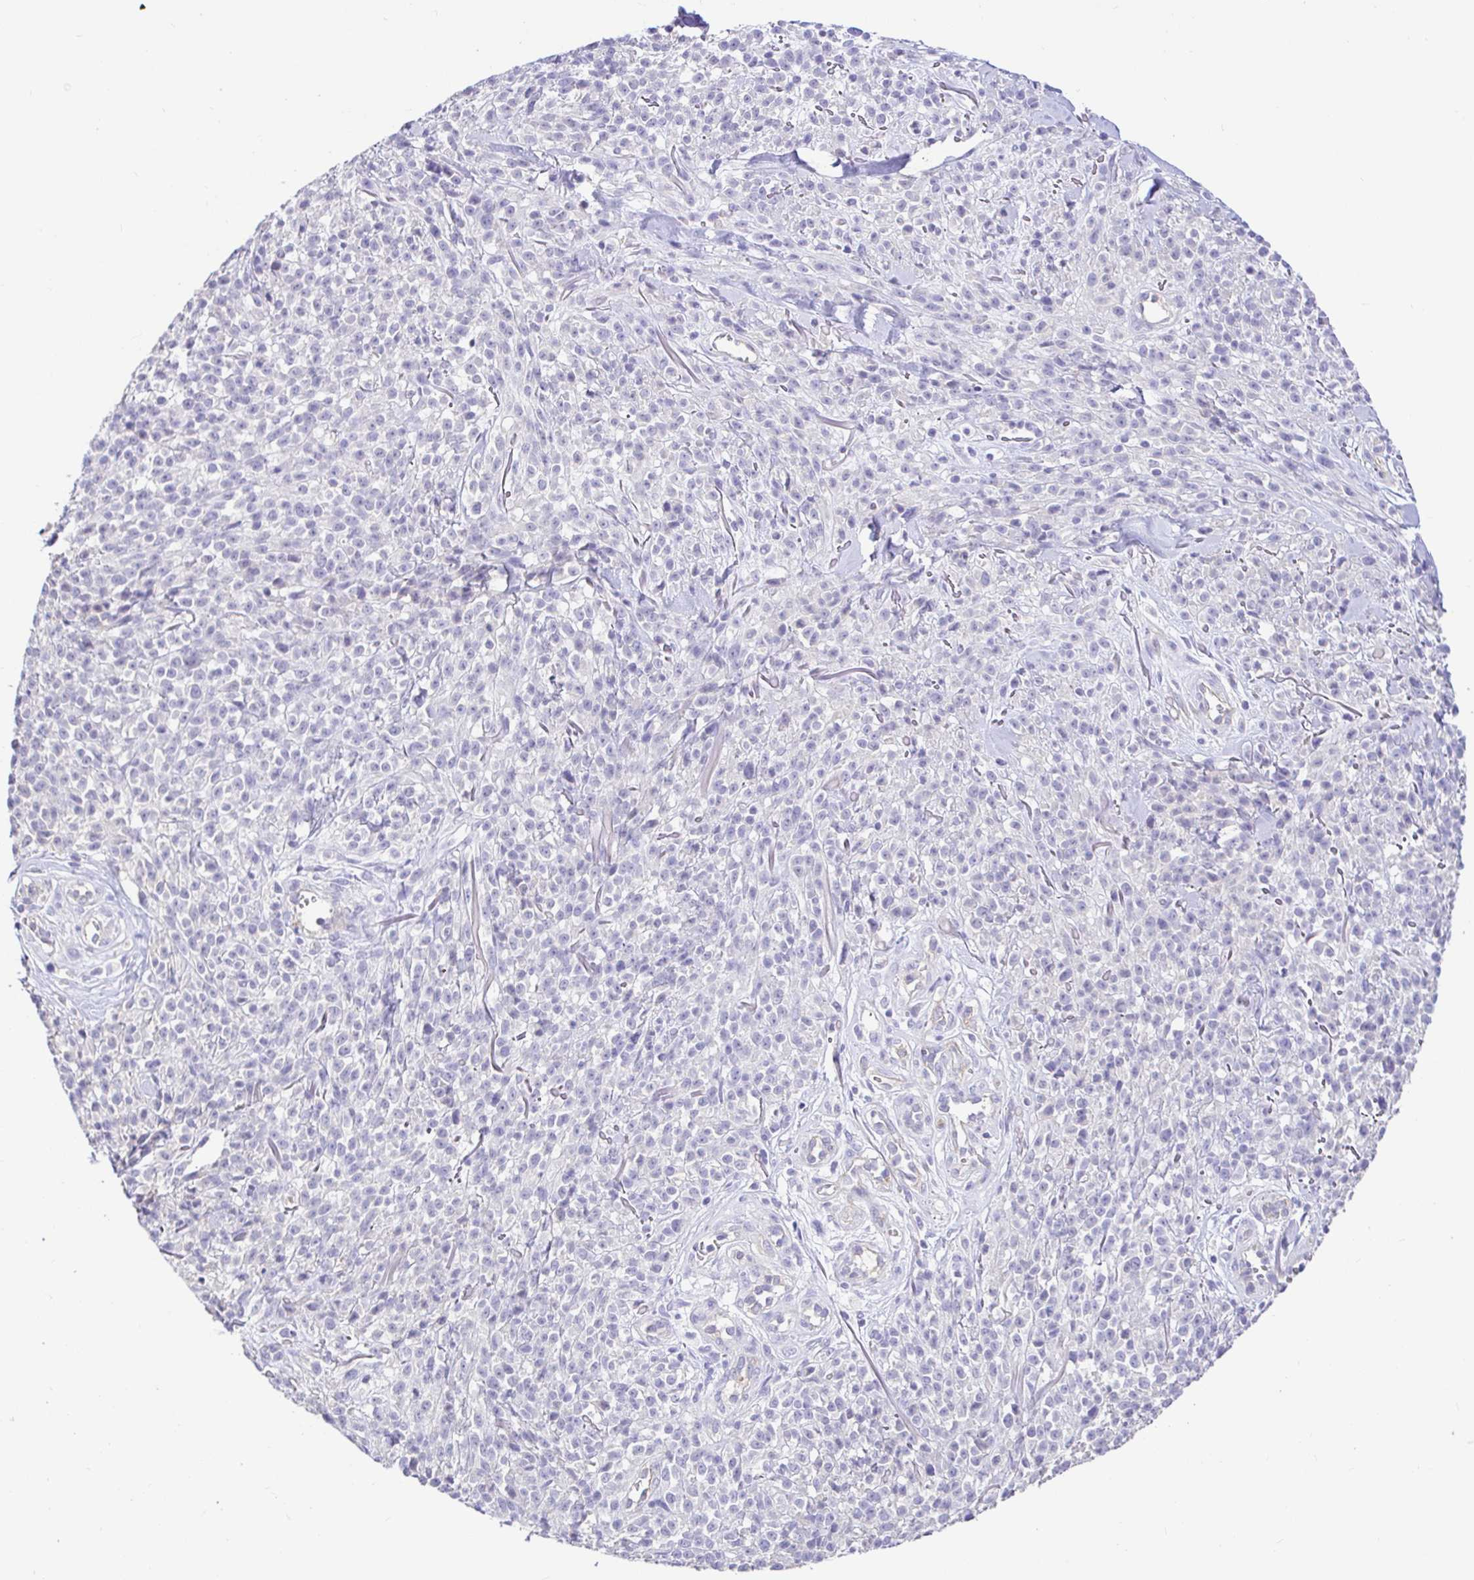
{"staining": {"intensity": "negative", "quantity": "none", "location": "none"}, "tissue": "melanoma", "cell_type": "Tumor cells", "image_type": "cancer", "snomed": [{"axis": "morphology", "description": "Malignant melanoma, NOS"}, {"axis": "topography", "description": "Skin"}, {"axis": "topography", "description": "Skin of trunk"}], "caption": "Immunohistochemical staining of human malignant melanoma displays no significant staining in tumor cells.", "gene": "CDO1", "patient": {"sex": "male", "age": 74}}